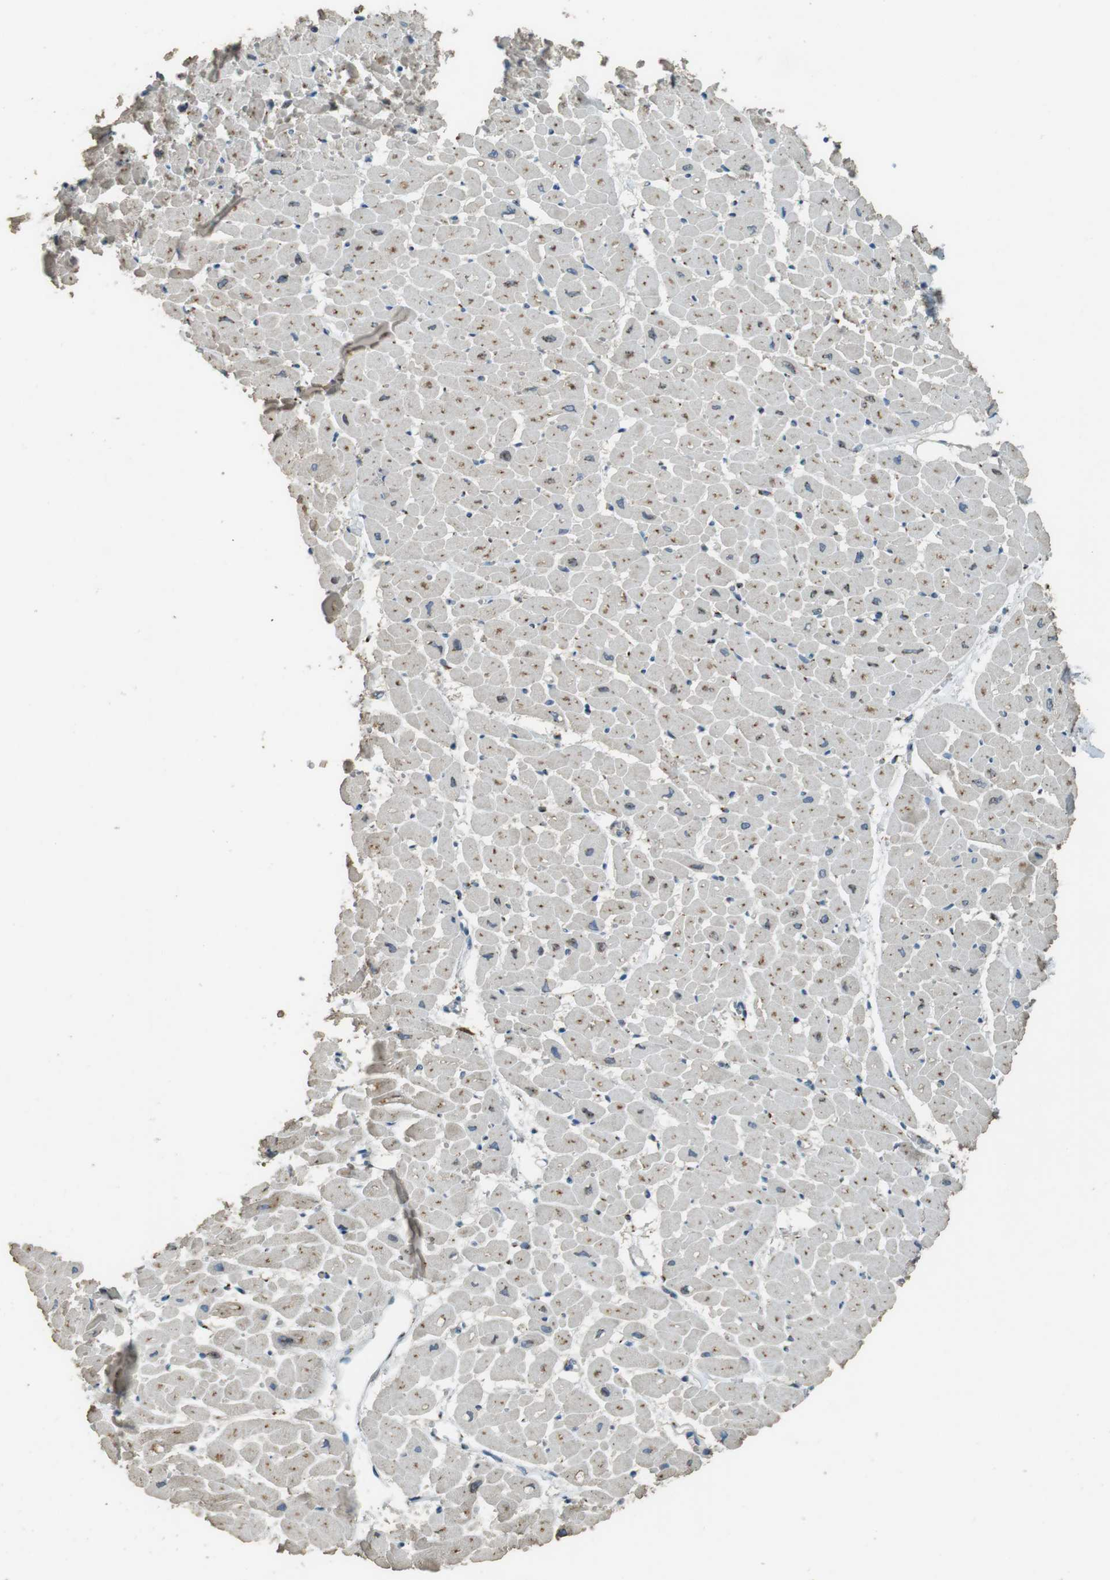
{"staining": {"intensity": "weak", "quantity": "25%-75%", "location": "cytoplasmic/membranous"}, "tissue": "heart muscle", "cell_type": "Cardiomyocytes", "image_type": "normal", "snomed": [{"axis": "morphology", "description": "Normal tissue, NOS"}, {"axis": "topography", "description": "Heart"}], "caption": "Immunohistochemistry of benign human heart muscle shows low levels of weak cytoplasmic/membranous expression in approximately 25%-75% of cardiomyocytes.", "gene": "TMEM115", "patient": {"sex": "male", "age": 45}}